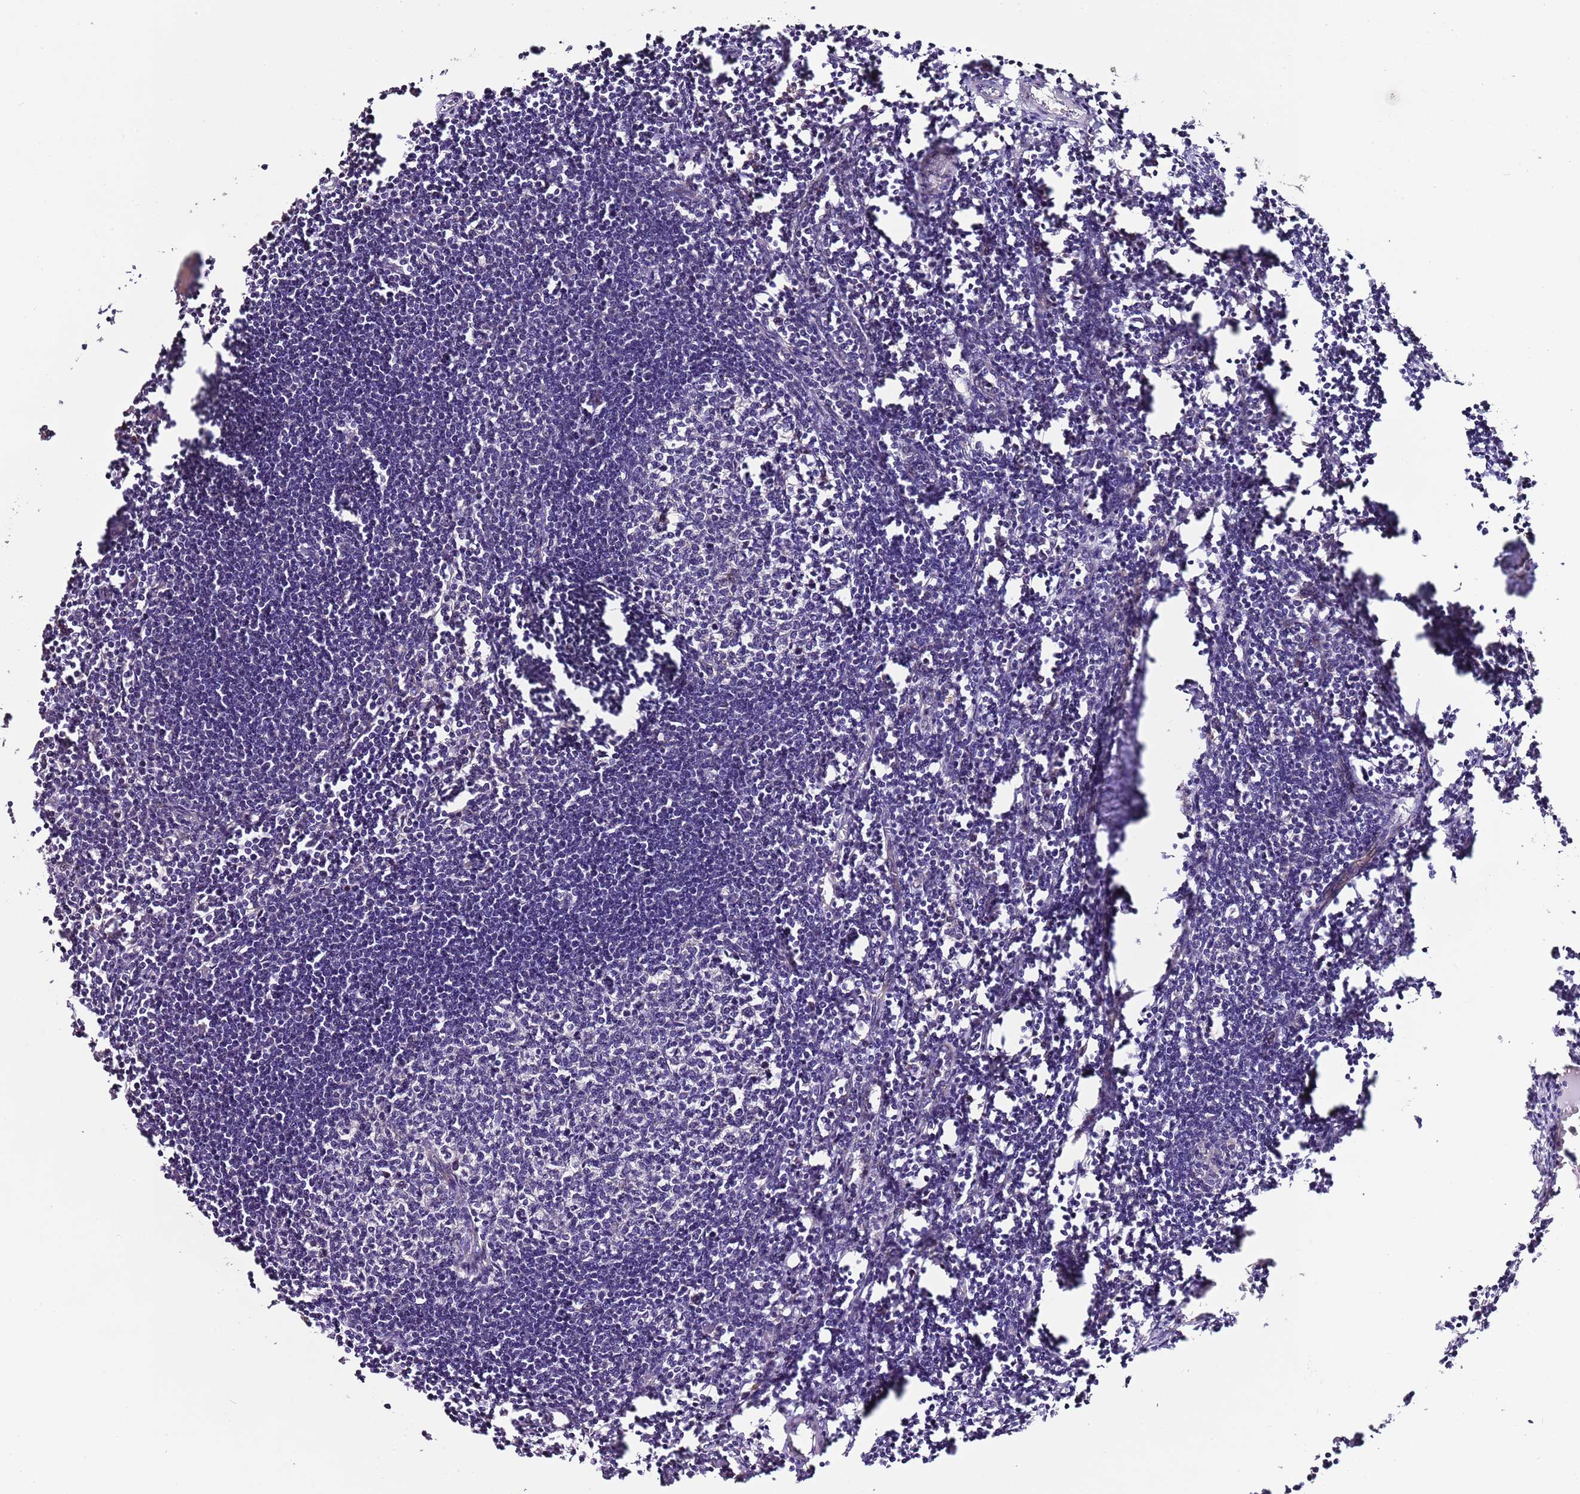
{"staining": {"intensity": "negative", "quantity": "none", "location": "none"}, "tissue": "lymph node", "cell_type": "Germinal center cells", "image_type": "normal", "snomed": [{"axis": "morphology", "description": "Normal tissue, NOS"}, {"axis": "morphology", "description": "Malignant melanoma, Metastatic site"}, {"axis": "topography", "description": "Lymph node"}], "caption": "Immunohistochemistry (IHC) micrograph of normal lymph node: lymph node stained with DAB exhibits no significant protein staining in germinal center cells. (Stains: DAB immunohistochemistry (IHC) with hematoxylin counter stain, Microscopy: brightfield microscopy at high magnification).", "gene": "FAM20A", "patient": {"sex": "male", "age": 41}}